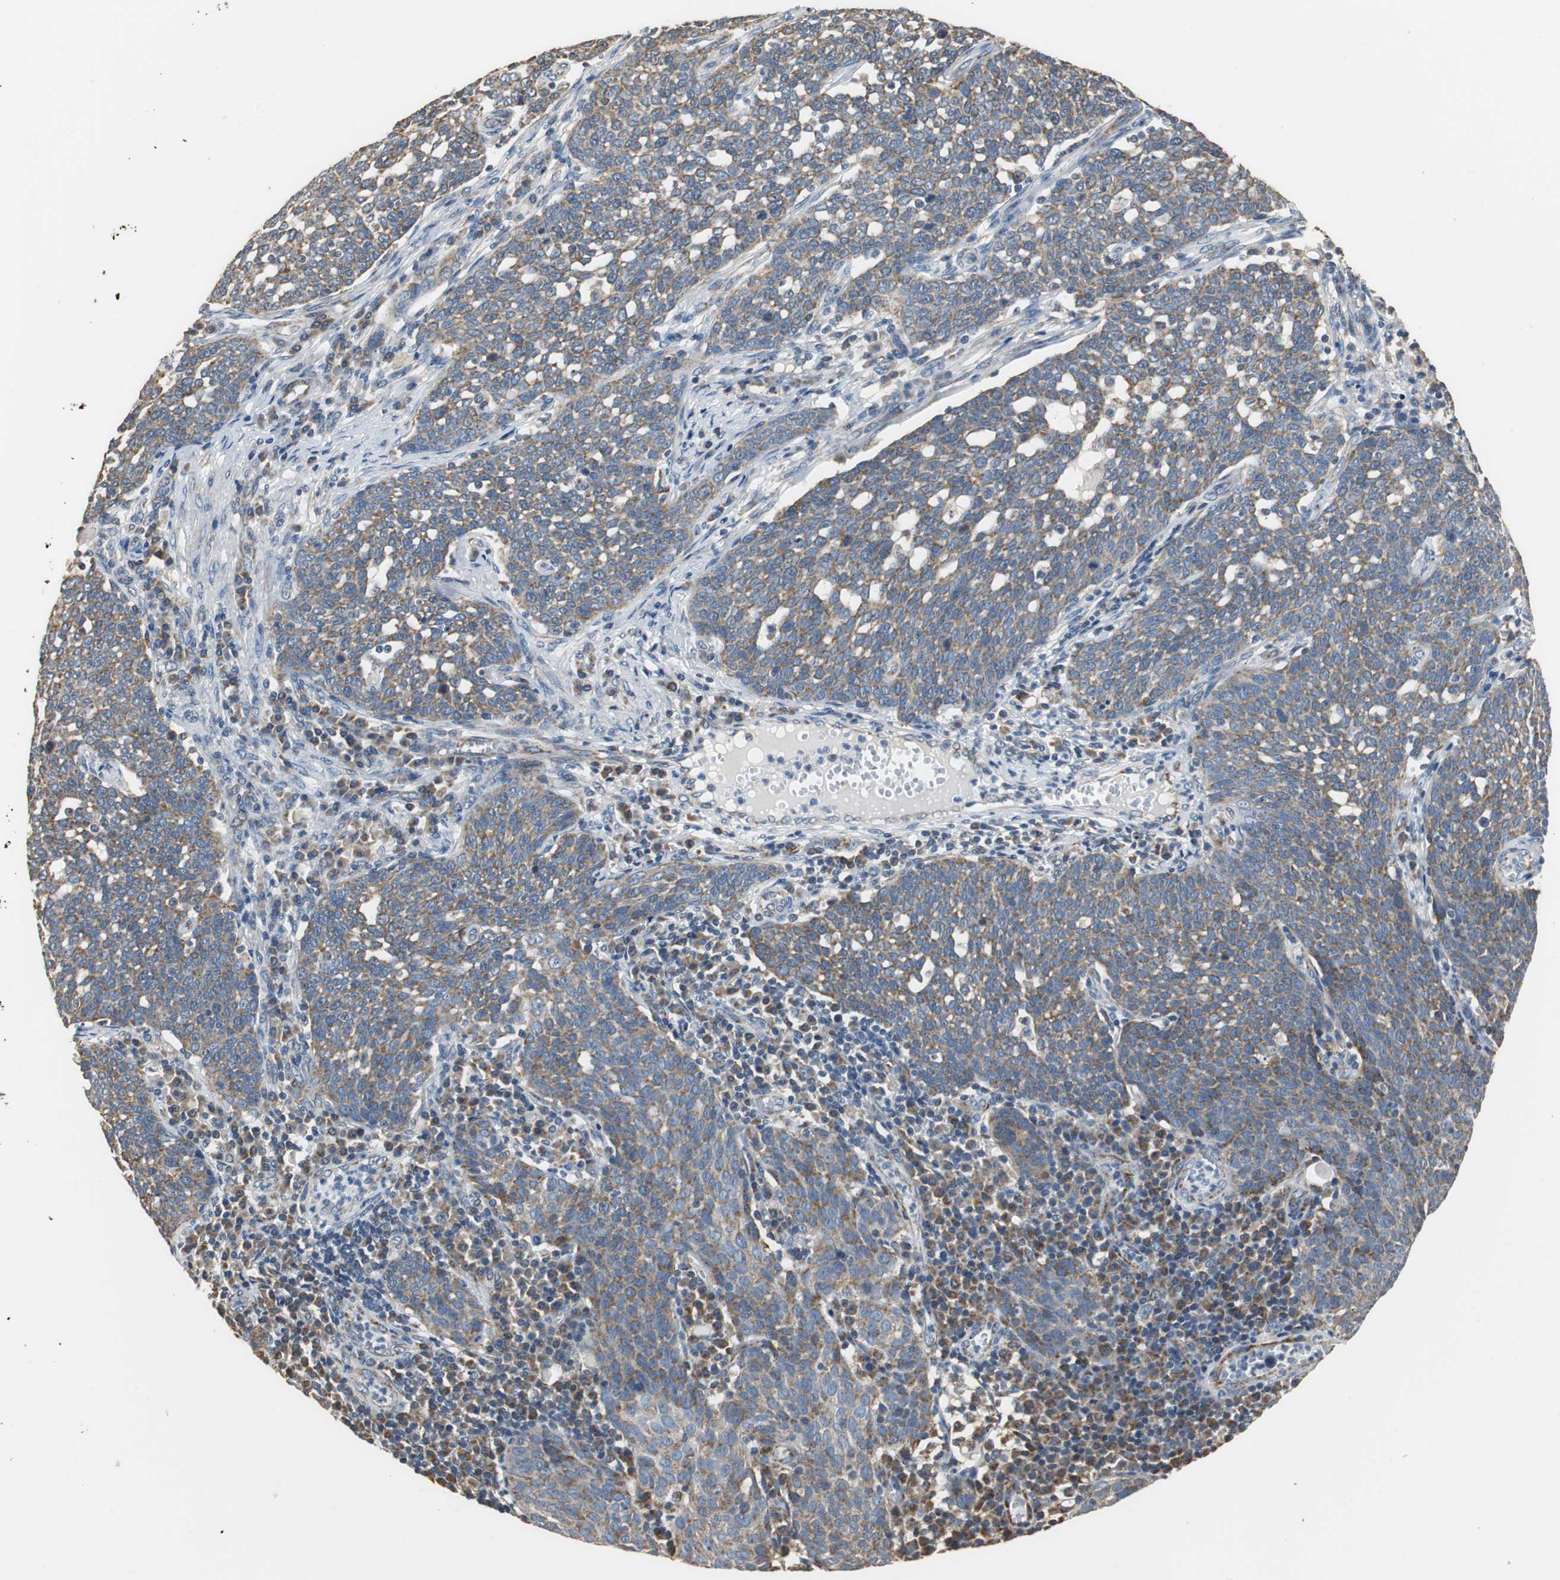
{"staining": {"intensity": "moderate", "quantity": ">75%", "location": "cytoplasmic/membranous"}, "tissue": "cervical cancer", "cell_type": "Tumor cells", "image_type": "cancer", "snomed": [{"axis": "morphology", "description": "Squamous cell carcinoma, NOS"}, {"axis": "topography", "description": "Cervix"}], "caption": "Protein expression analysis of squamous cell carcinoma (cervical) exhibits moderate cytoplasmic/membranous staining in approximately >75% of tumor cells. (IHC, brightfield microscopy, high magnification).", "gene": "HMGCL", "patient": {"sex": "female", "age": 34}}